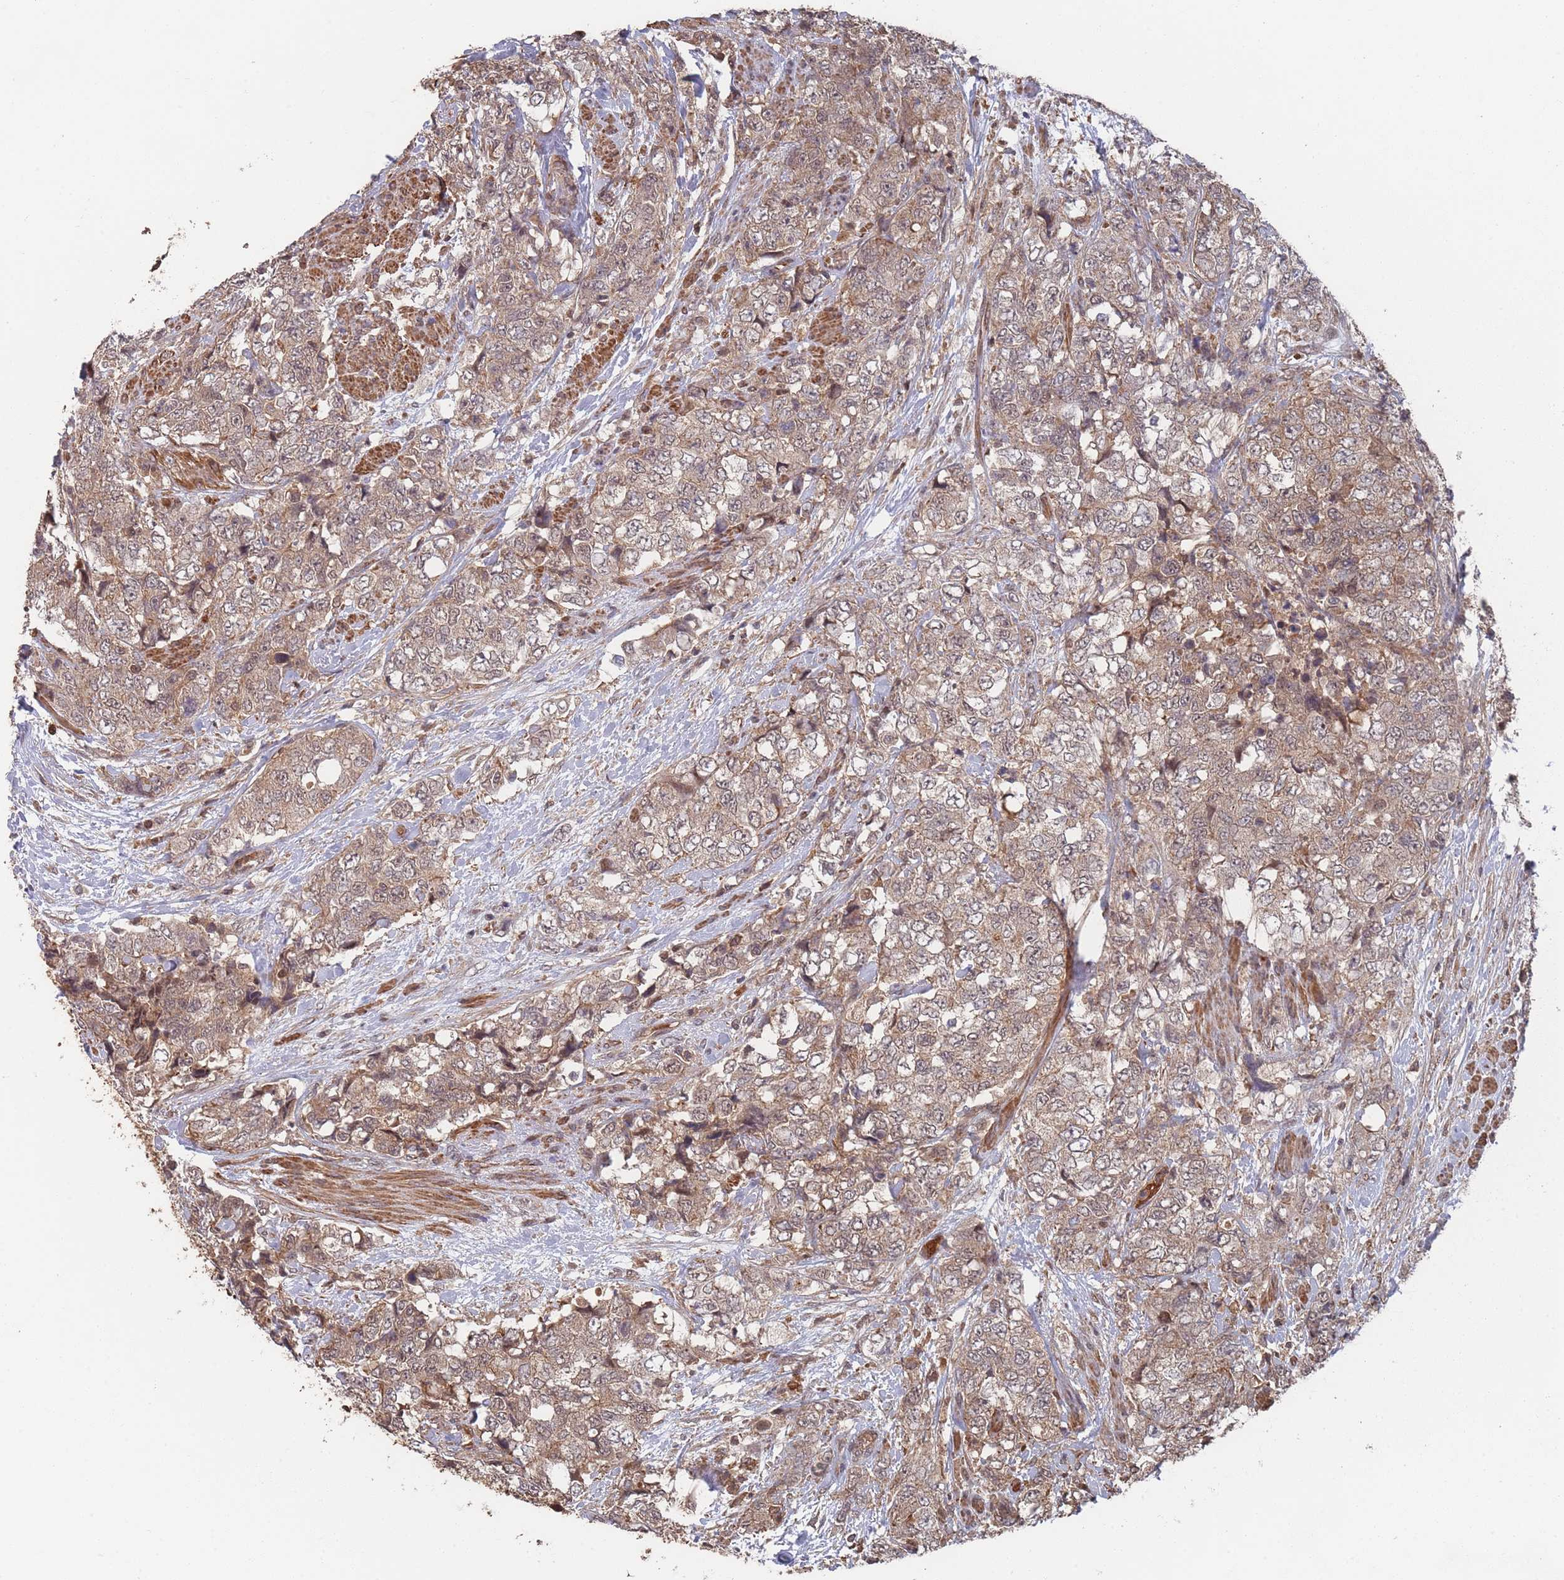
{"staining": {"intensity": "moderate", "quantity": ">75%", "location": "cytoplasmic/membranous"}, "tissue": "urothelial cancer", "cell_type": "Tumor cells", "image_type": "cancer", "snomed": [{"axis": "morphology", "description": "Urothelial carcinoma, High grade"}, {"axis": "topography", "description": "Urinary bladder"}], "caption": "High-grade urothelial carcinoma stained with a brown dye exhibits moderate cytoplasmic/membranous positive expression in about >75% of tumor cells.", "gene": "SF3B1", "patient": {"sex": "female", "age": 78}}